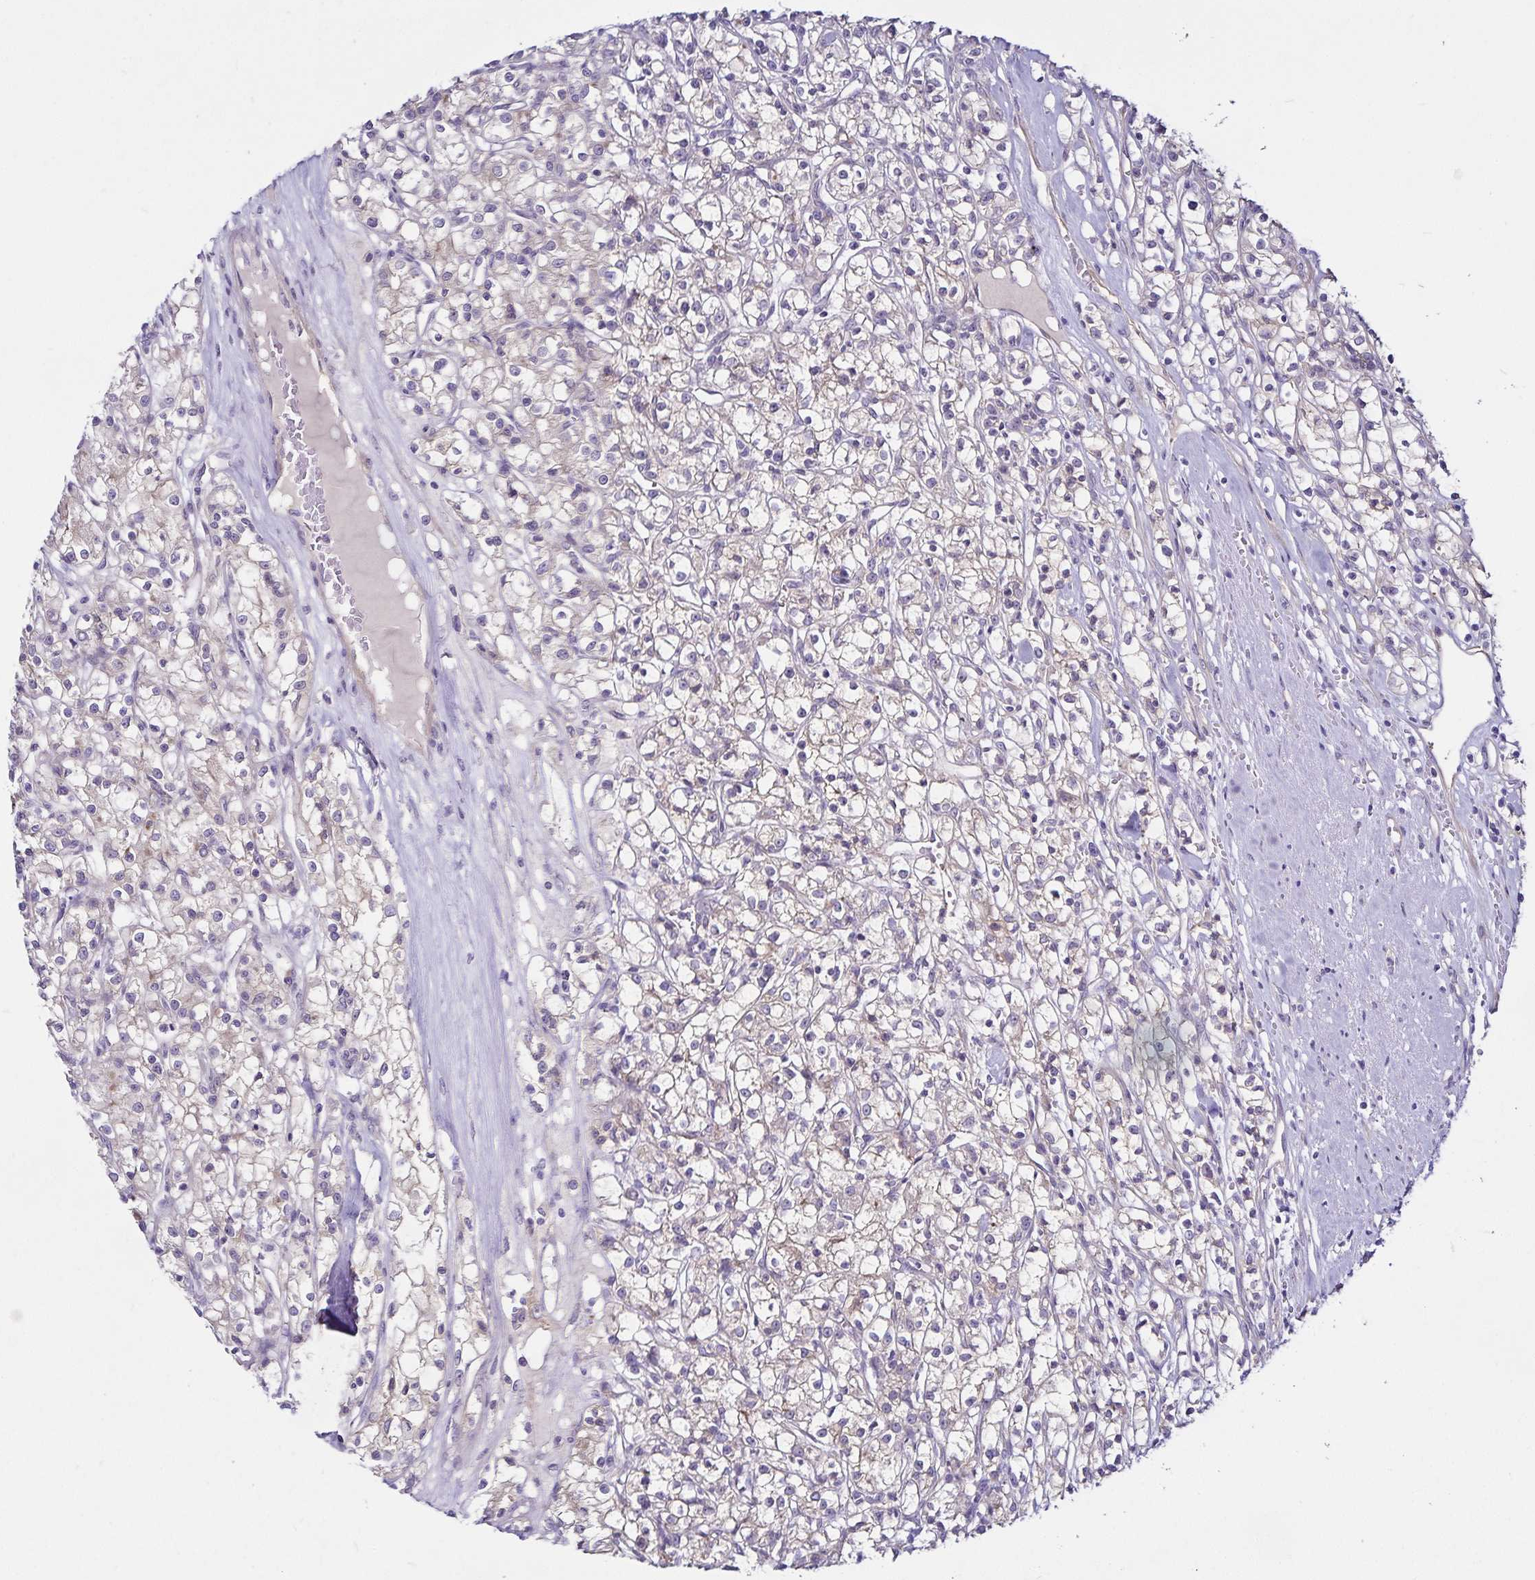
{"staining": {"intensity": "negative", "quantity": "none", "location": "none"}, "tissue": "renal cancer", "cell_type": "Tumor cells", "image_type": "cancer", "snomed": [{"axis": "morphology", "description": "Adenocarcinoma, NOS"}, {"axis": "topography", "description": "Kidney"}], "caption": "The micrograph displays no significant staining in tumor cells of renal adenocarcinoma.", "gene": "GNG12", "patient": {"sex": "female", "age": 59}}